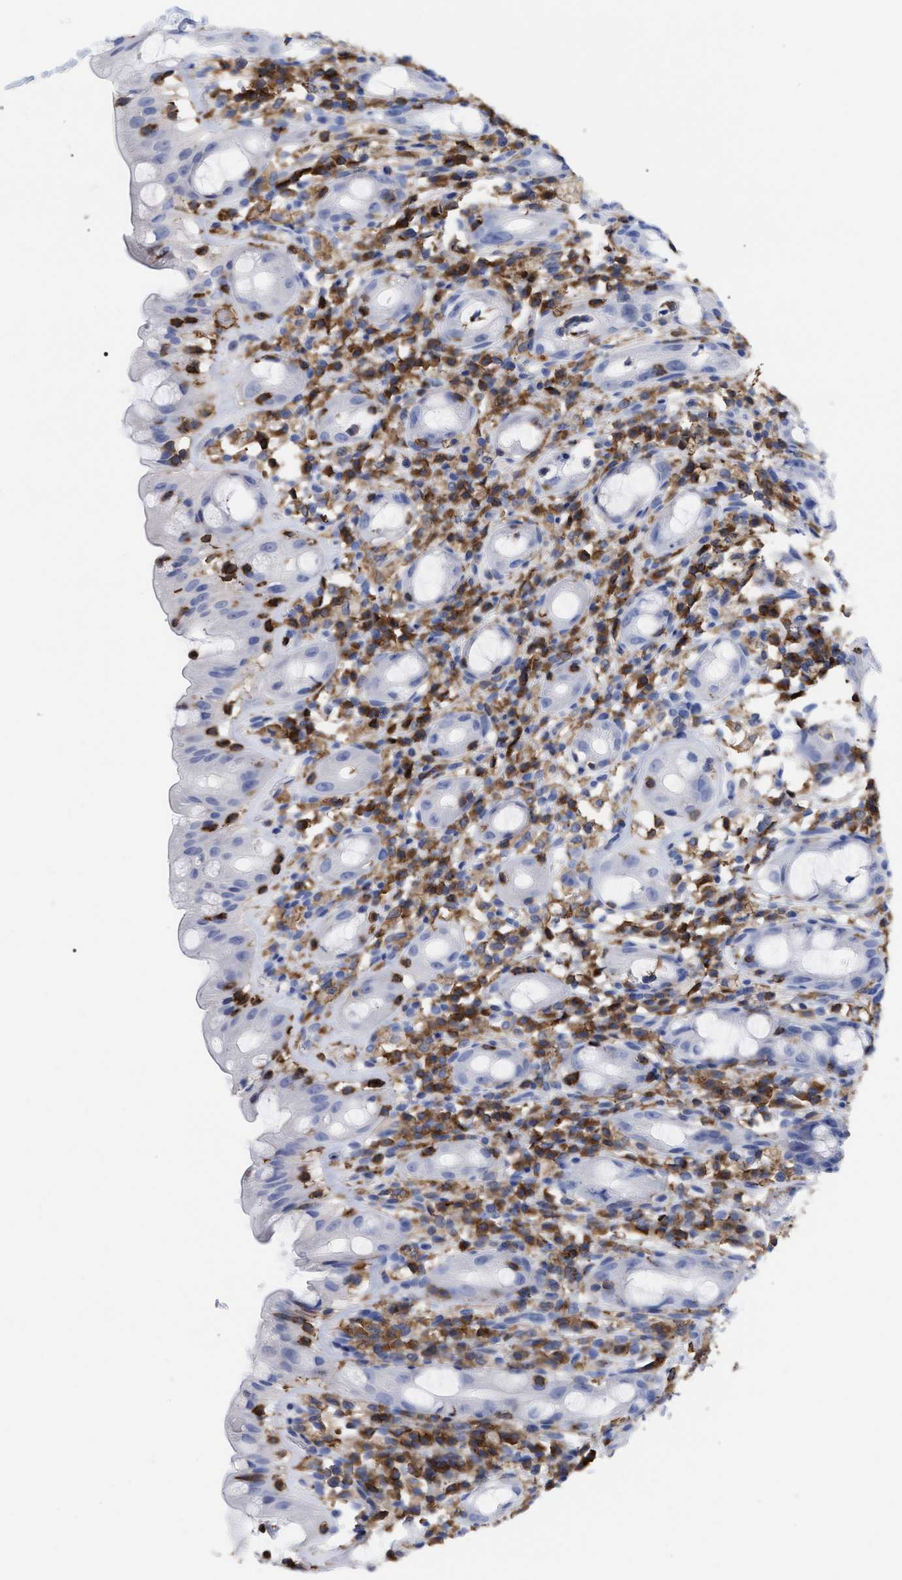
{"staining": {"intensity": "negative", "quantity": "none", "location": "none"}, "tissue": "rectum", "cell_type": "Glandular cells", "image_type": "normal", "snomed": [{"axis": "morphology", "description": "Normal tissue, NOS"}, {"axis": "topography", "description": "Rectum"}], "caption": "Immunohistochemical staining of benign rectum displays no significant expression in glandular cells.", "gene": "HCLS1", "patient": {"sex": "male", "age": 44}}